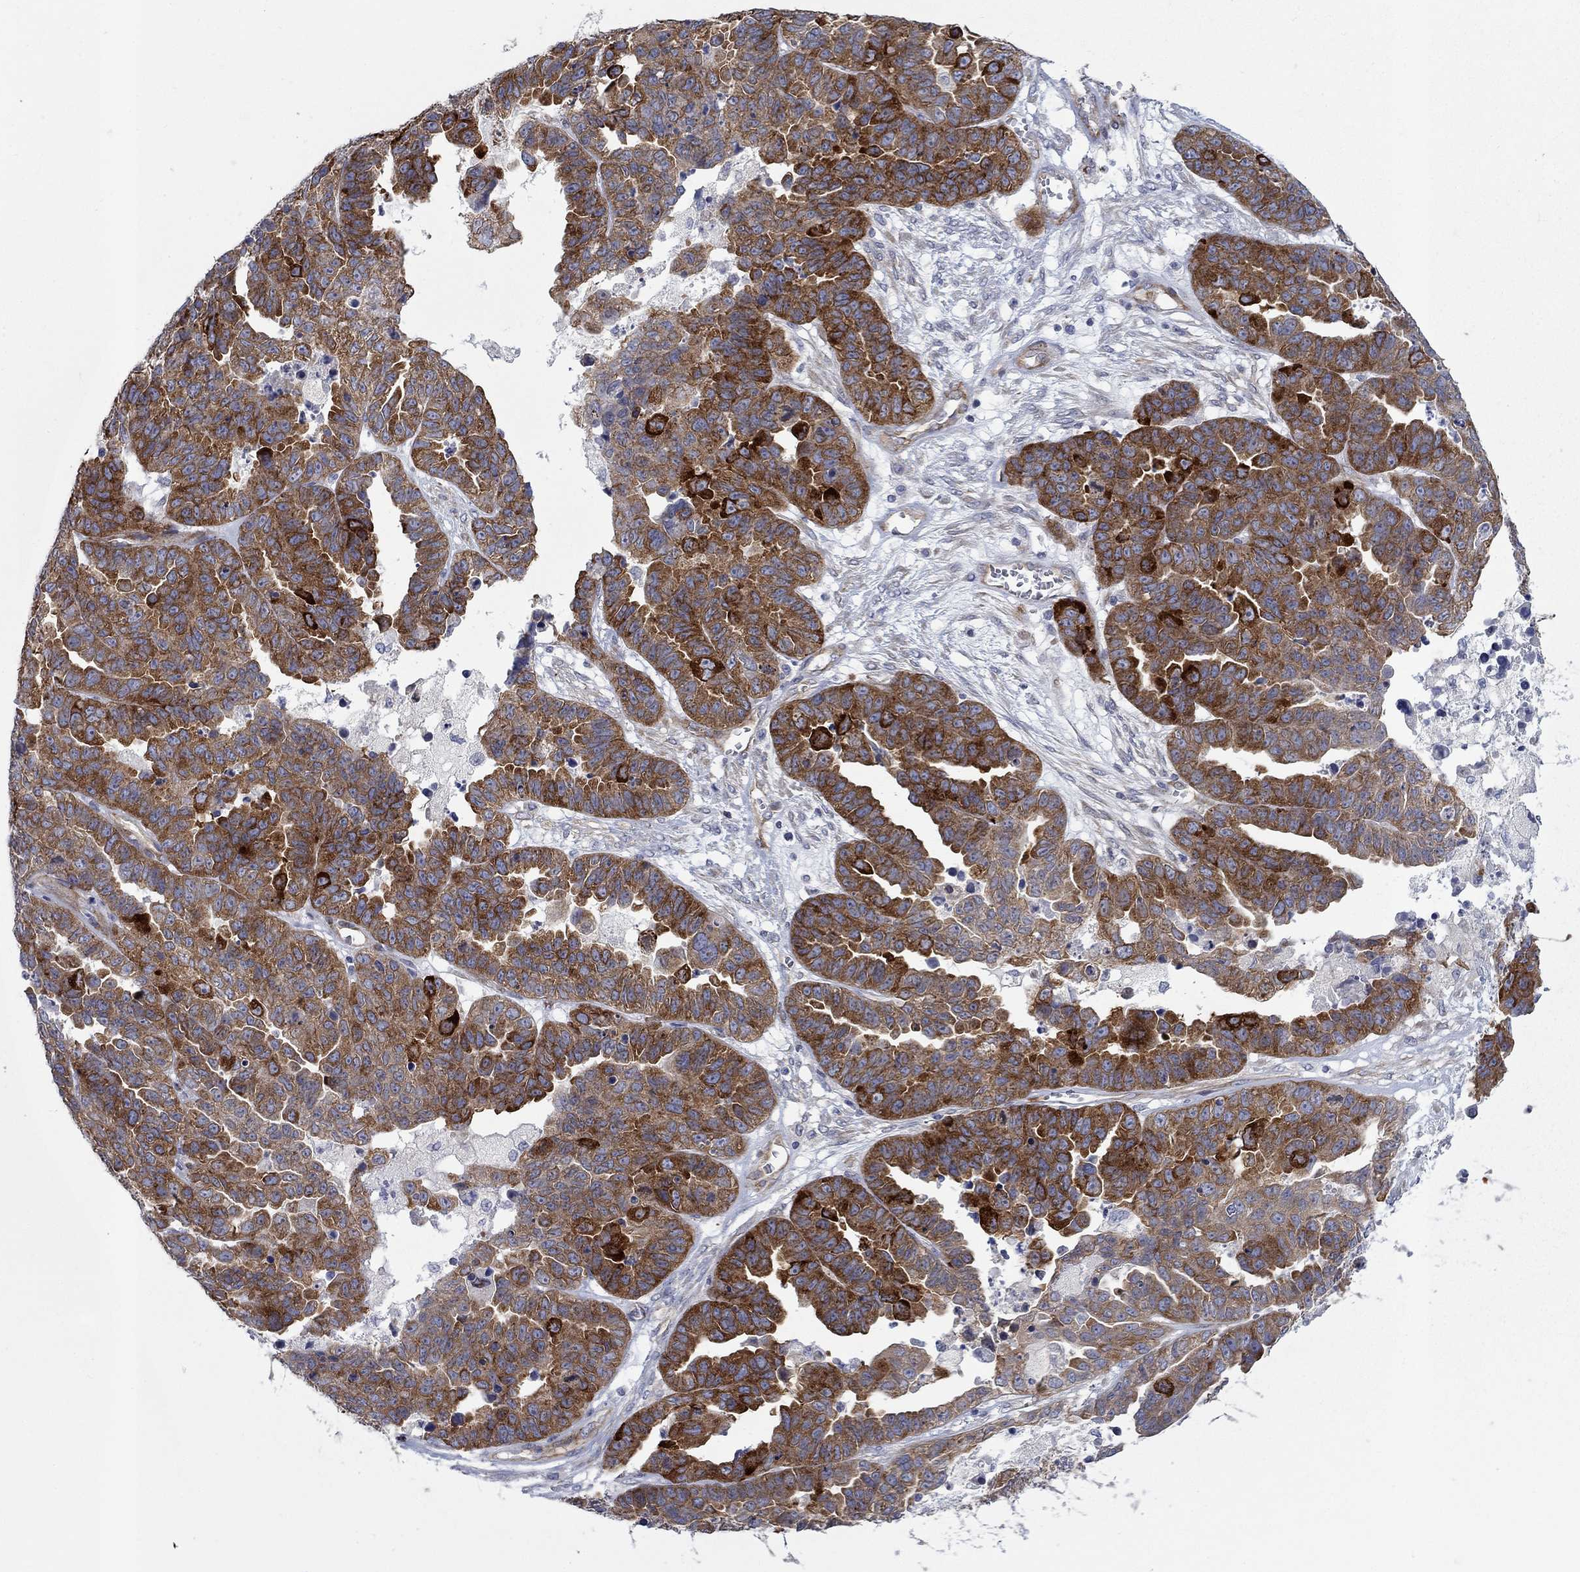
{"staining": {"intensity": "strong", "quantity": ">75%", "location": "cytoplasmic/membranous"}, "tissue": "ovarian cancer", "cell_type": "Tumor cells", "image_type": "cancer", "snomed": [{"axis": "morphology", "description": "Cystadenocarcinoma, serous, NOS"}, {"axis": "topography", "description": "Ovary"}], "caption": "Immunohistochemistry photomicrograph of neoplastic tissue: ovarian cancer (serous cystadenocarcinoma) stained using immunohistochemistry demonstrates high levels of strong protein expression localized specifically in the cytoplasmic/membranous of tumor cells, appearing as a cytoplasmic/membranous brown color.", "gene": "FXR1", "patient": {"sex": "female", "age": 87}}